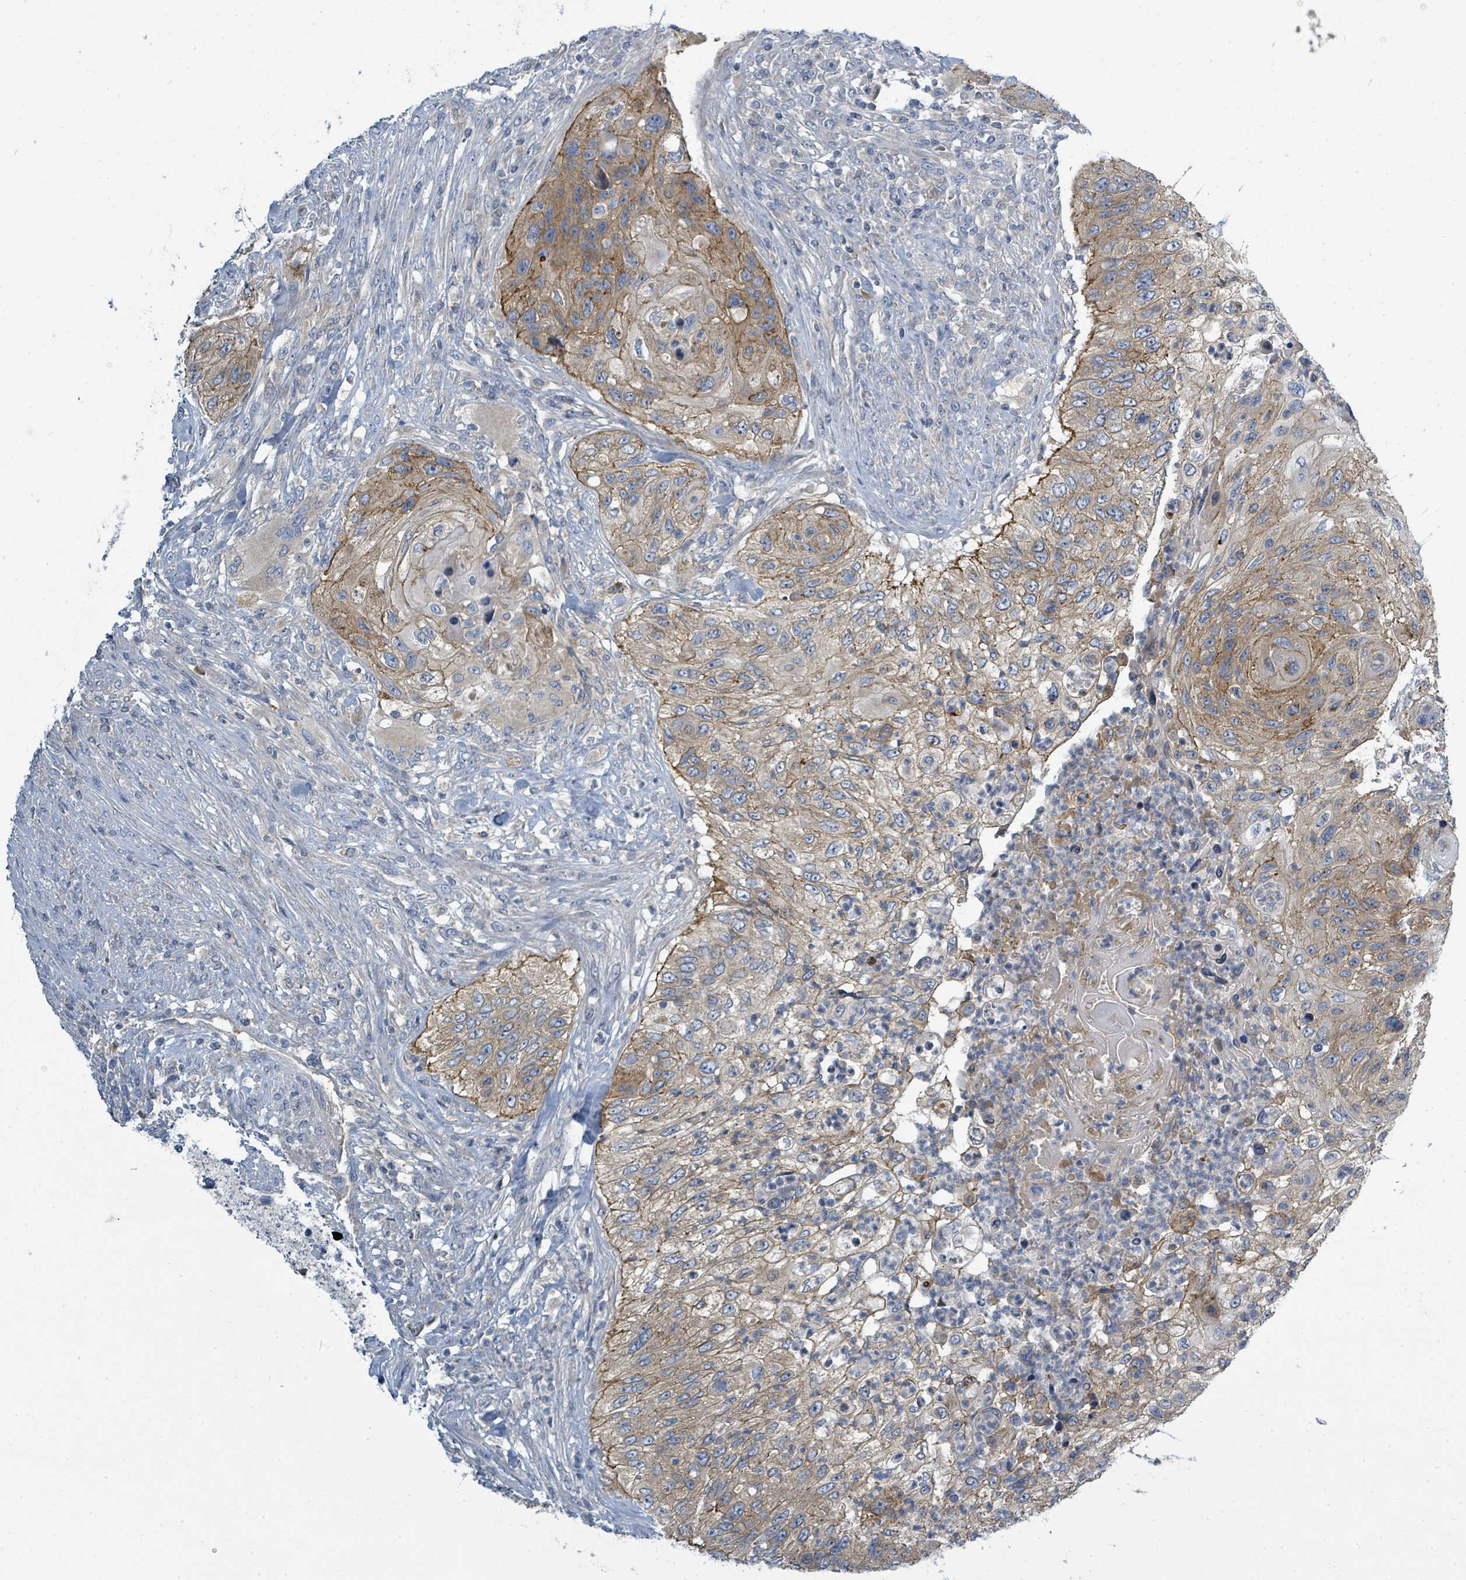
{"staining": {"intensity": "strong", "quantity": "<25%", "location": "cytoplasmic/membranous"}, "tissue": "urothelial cancer", "cell_type": "Tumor cells", "image_type": "cancer", "snomed": [{"axis": "morphology", "description": "Urothelial carcinoma, High grade"}, {"axis": "topography", "description": "Urinary bladder"}], "caption": "DAB (3,3'-diaminobenzidine) immunohistochemical staining of human urothelial carcinoma (high-grade) exhibits strong cytoplasmic/membranous protein staining in about <25% of tumor cells.", "gene": "SLC25A23", "patient": {"sex": "female", "age": 60}}